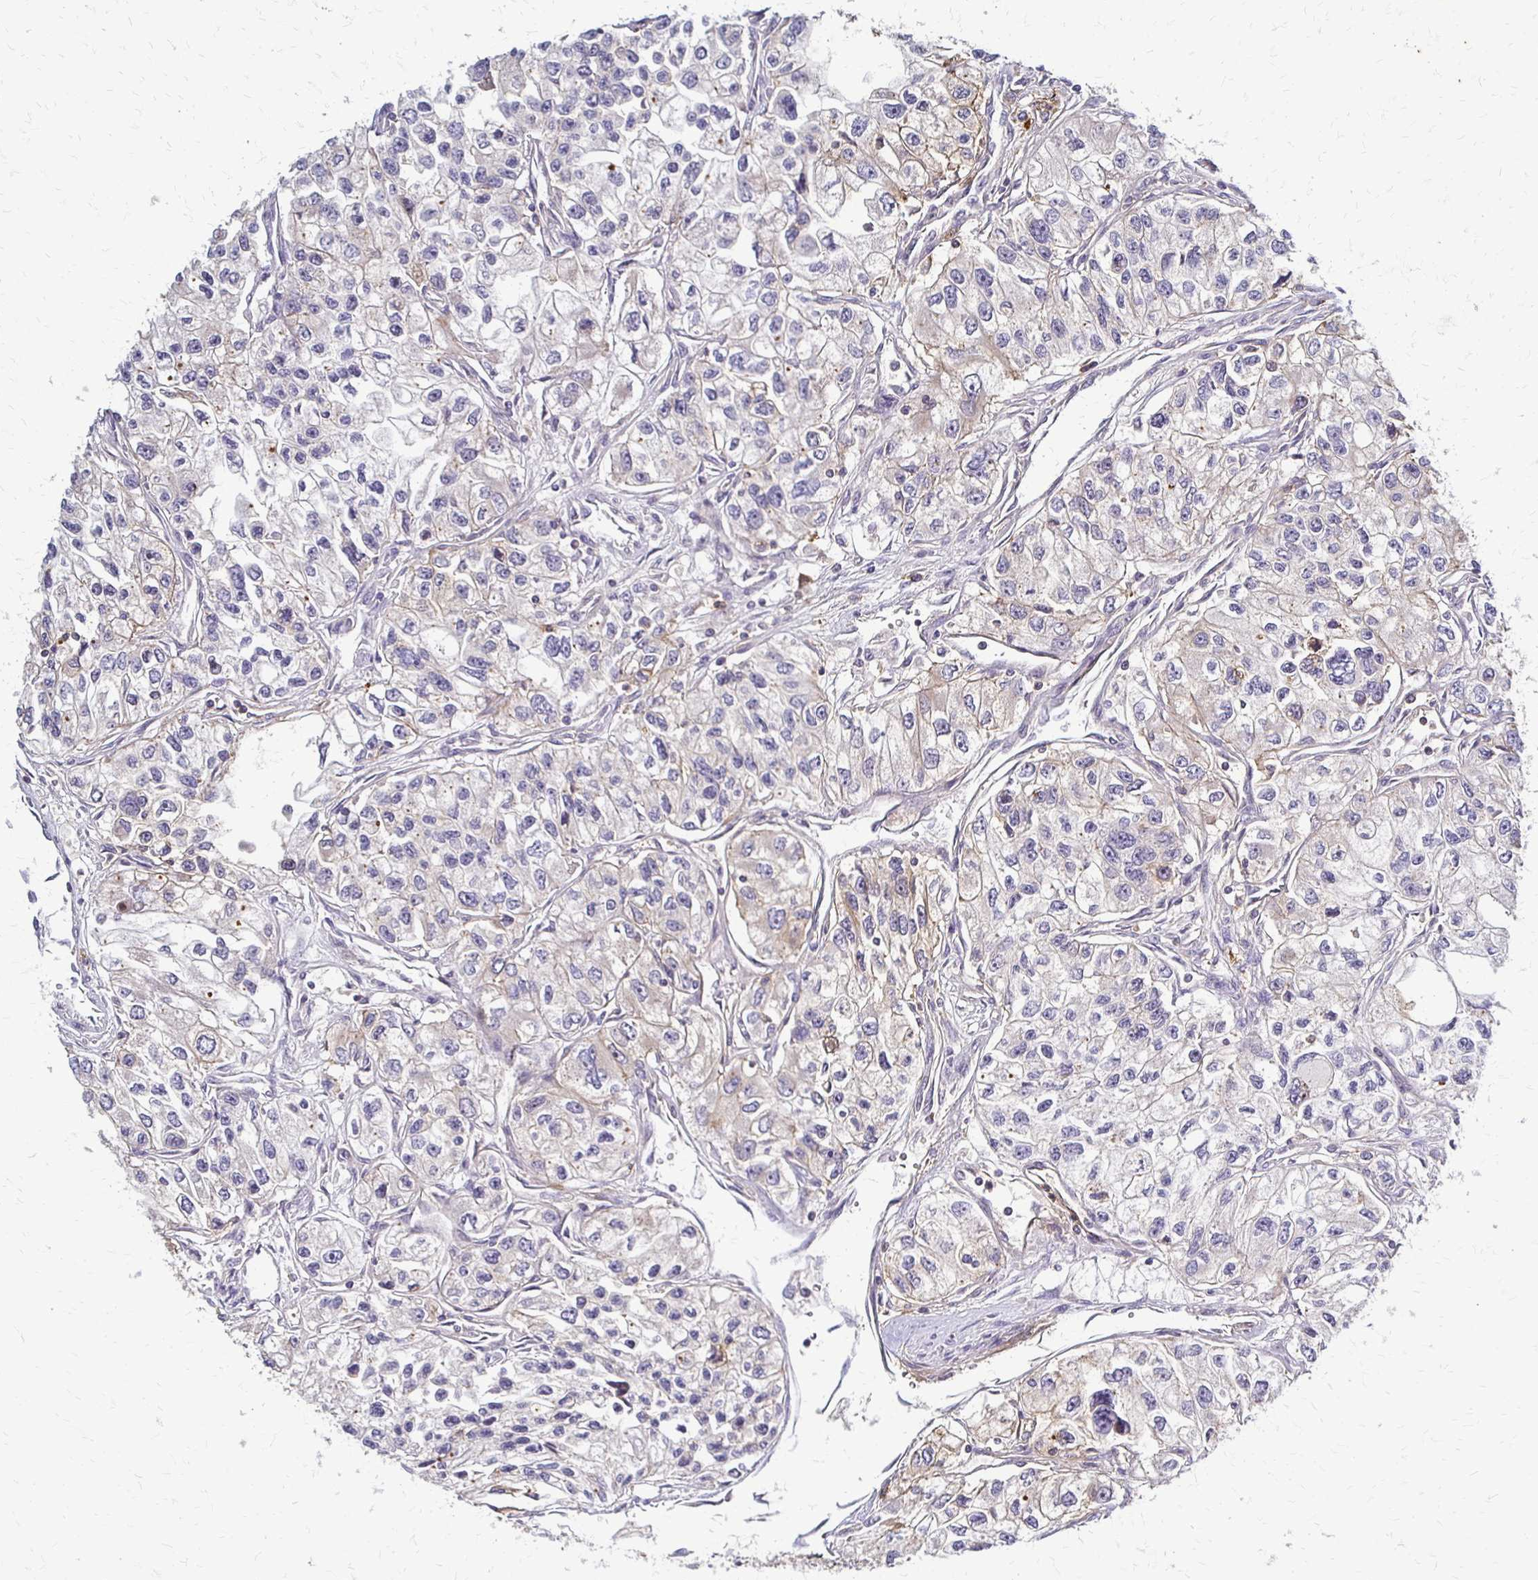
{"staining": {"intensity": "weak", "quantity": "<25%", "location": "cytoplasmic/membranous"}, "tissue": "renal cancer", "cell_type": "Tumor cells", "image_type": "cancer", "snomed": [{"axis": "morphology", "description": "Adenocarcinoma, NOS"}, {"axis": "topography", "description": "Kidney"}], "caption": "An immunohistochemistry (IHC) photomicrograph of renal cancer (adenocarcinoma) is shown. There is no staining in tumor cells of renal cancer (adenocarcinoma).", "gene": "SLC9A9", "patient": {"sex": "female", "age": 59}}